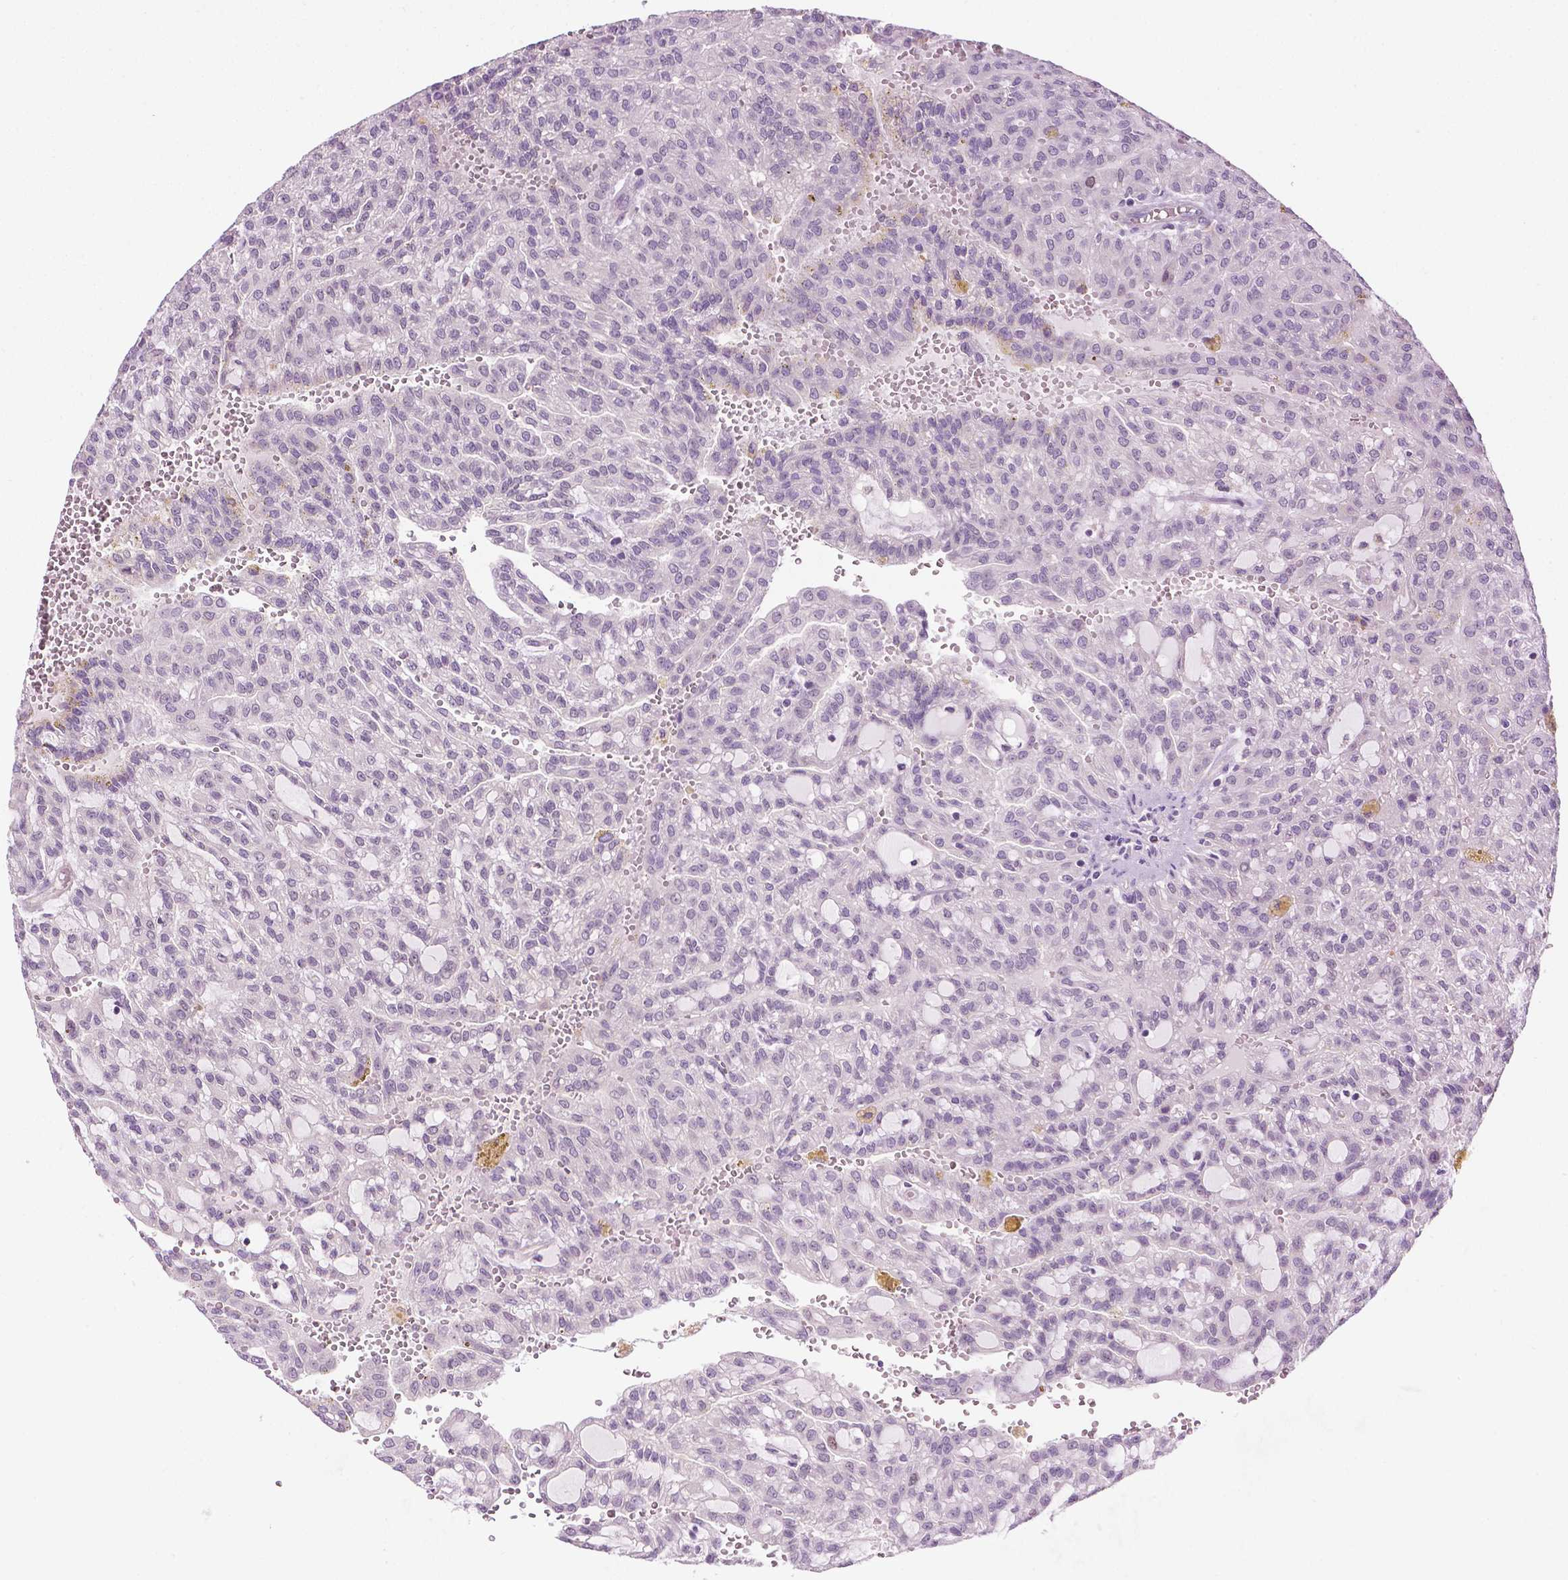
{"staining": {"intensity": "negative", "quantity": "none", "location": "none"}, "tissue": "renal cancer", "cell_type": "Tumor cells", "image_type": "cancer", "snomed": [{"axis": "morphology", "description": "Adenocarcinoma, NOS"}, {"axis": "topography", "description": "Kidney"}], "caption": "This is an immunohistochemistry histopathology image of renal cancer (adenocarcinoma). There is no staining in tumor cells.", "gene": "DENND4A", "patient": {"sex": "male", "age": 63}}